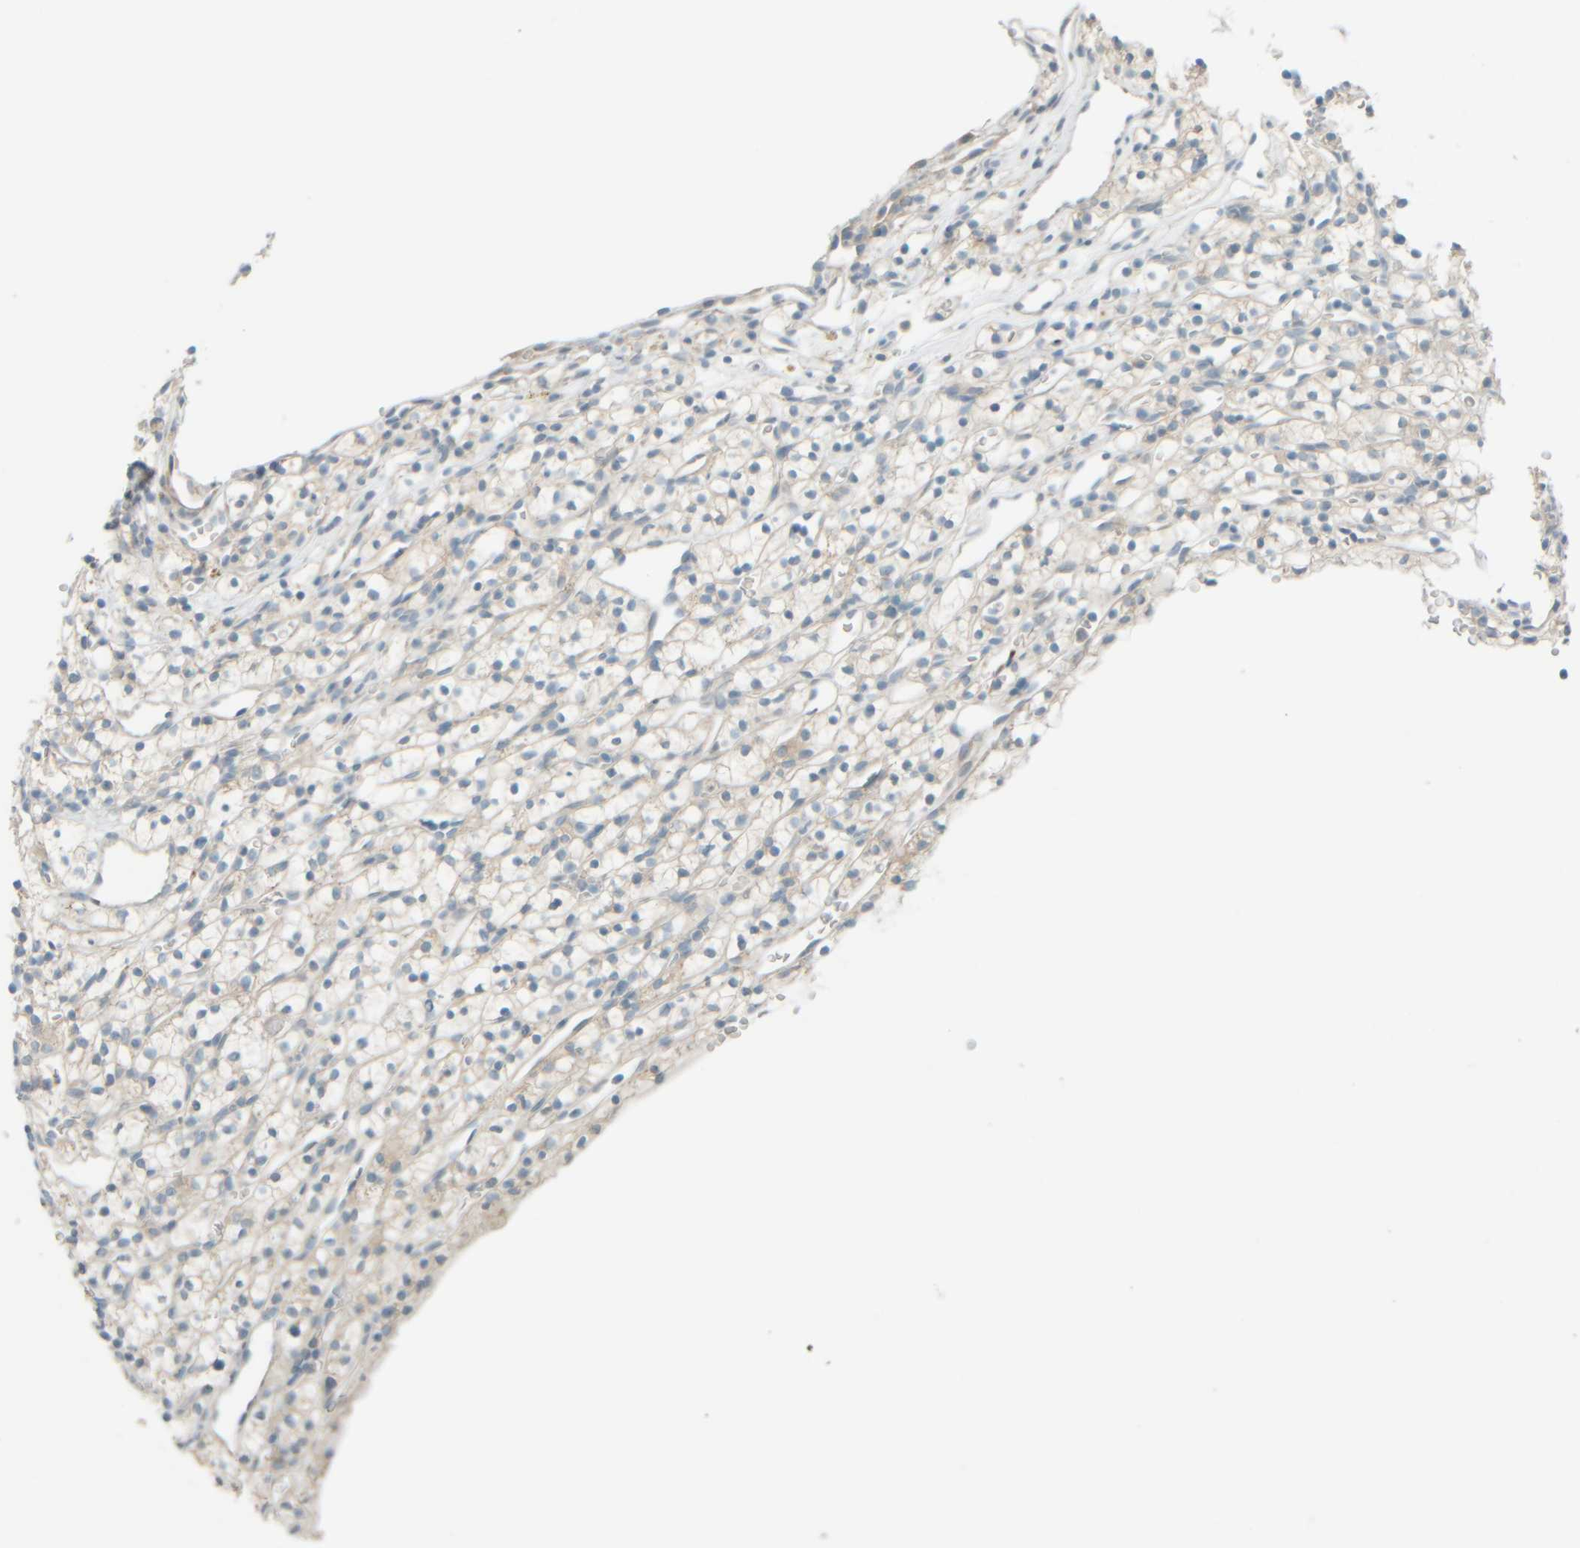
{"staining": {"intensity": "weak", "quantity": "<25%", "location": "cytoplasmic/membranous"}, "tissue": "renal cancer", "cell_type": "Tumor cells", "image_type": "cancer", "snomed": [{"axis": "morphology", "description": "Adenocarcinoma, NOS"}, {"axis": "topography", "description": "Kidney"}], "caption": "IHC micrograph of human renal adenocarcinoma stained for a protein (brown), which shows no expression in tumor cells. (Stains: DAB (3,3'-diaminobenzidine) immunohistochemistry with hematoxylin counter stain, Microscopy: brightfield microscopy at high magnification).", "gene": "PTGES3L-AARSD1", "patient": {"sex": "female", "age": 57}}